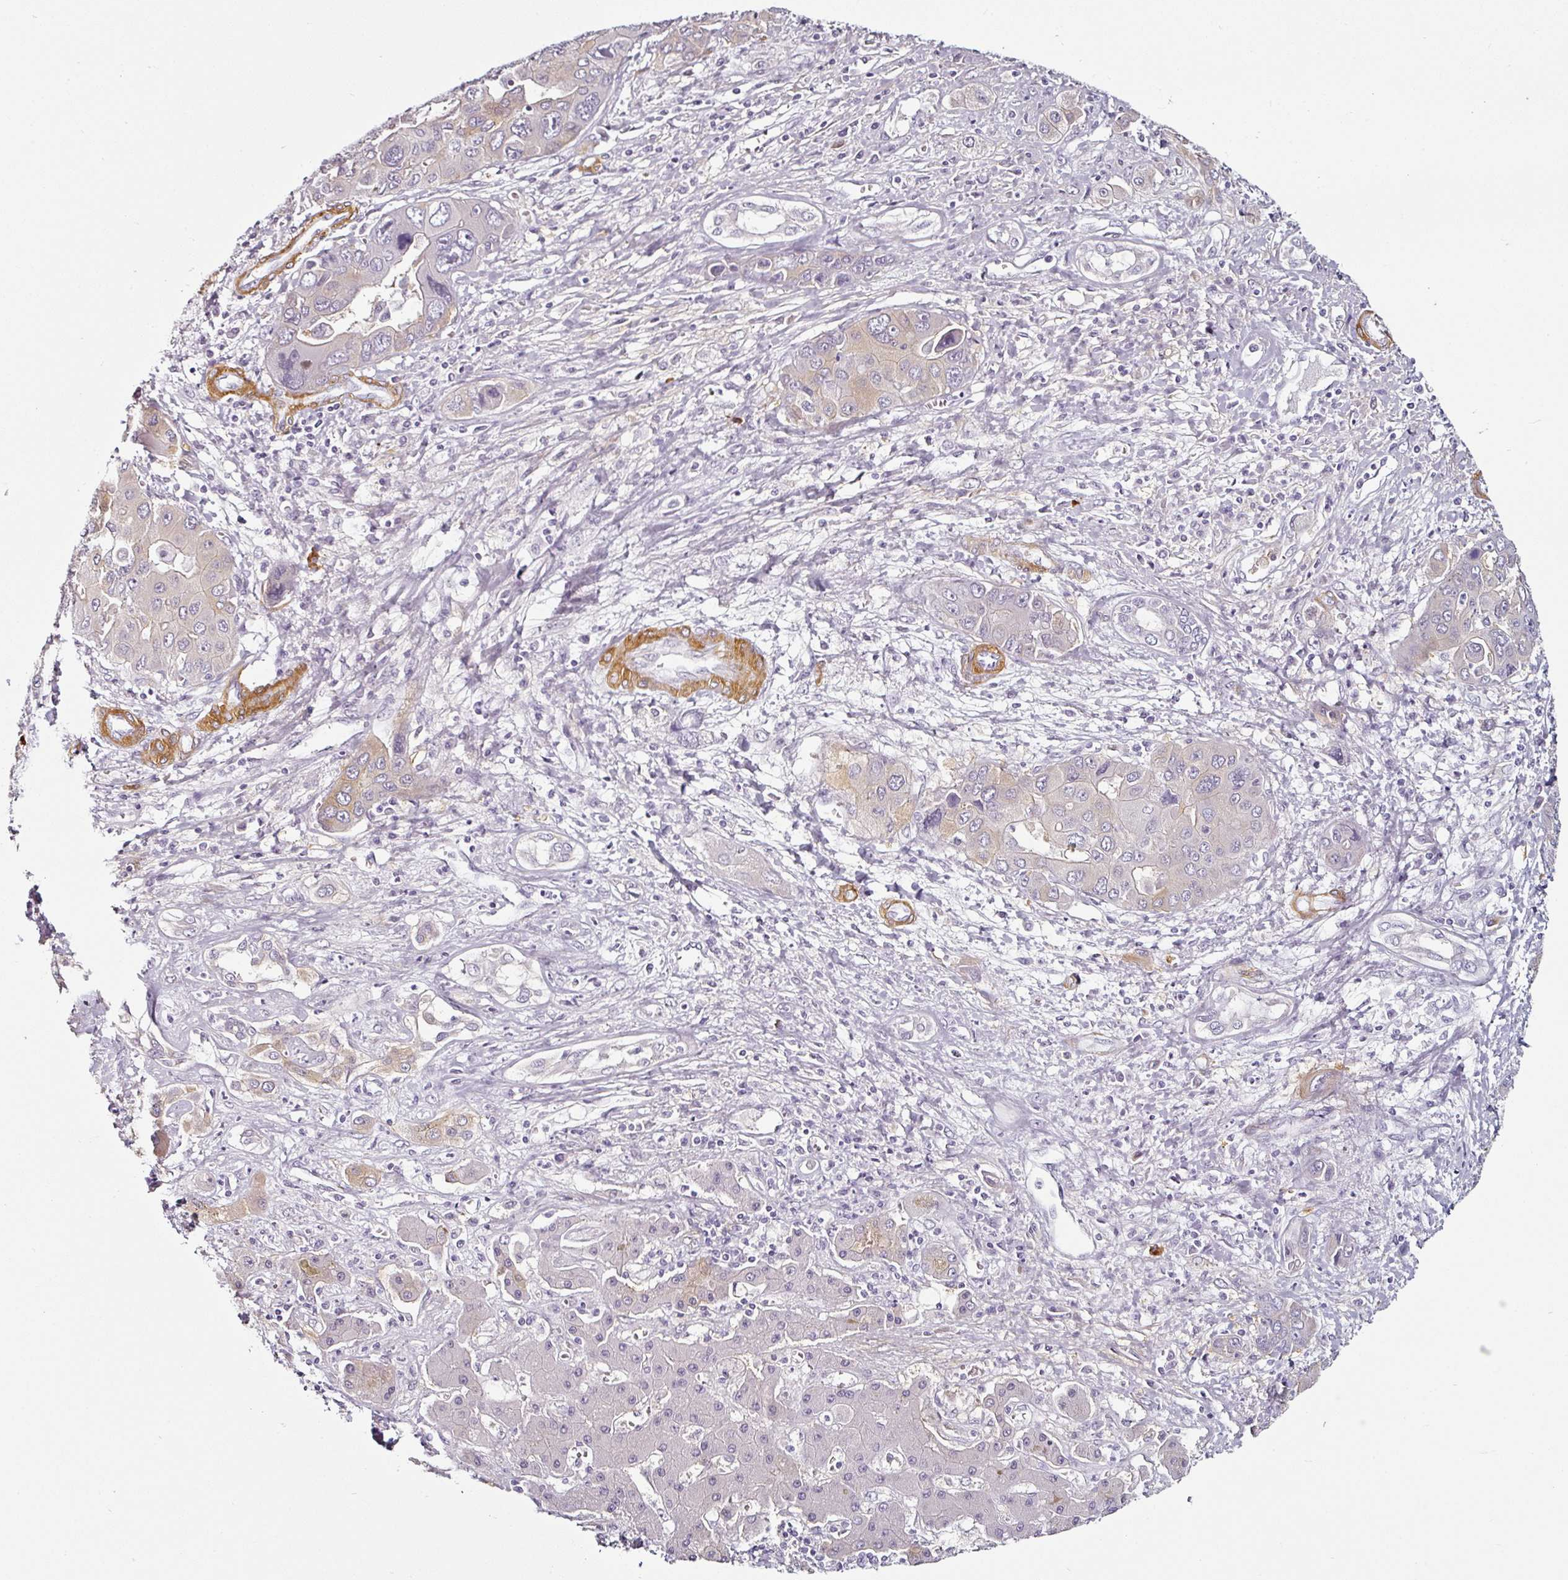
{"staining": {"intensity": "negative", "quantity": "none", "location": "none"}, "tissue": "liver cancer", "cell_type": "Tumor cells", "image_type": "cancer", "snomed": [{"axis": "morphology", "description": "Cholangiocarcinoma"}, {"axis": "topography", "description": "Liver"}], "caption": "High power microscopy photomicrograph of an immunohistochemistry micrograph of liver cancer (cholangiocarcinoma), revealing no significant expression in tumor cells.", "gene": "CAP2", "patient": {"sex": "male", "age": 67}}